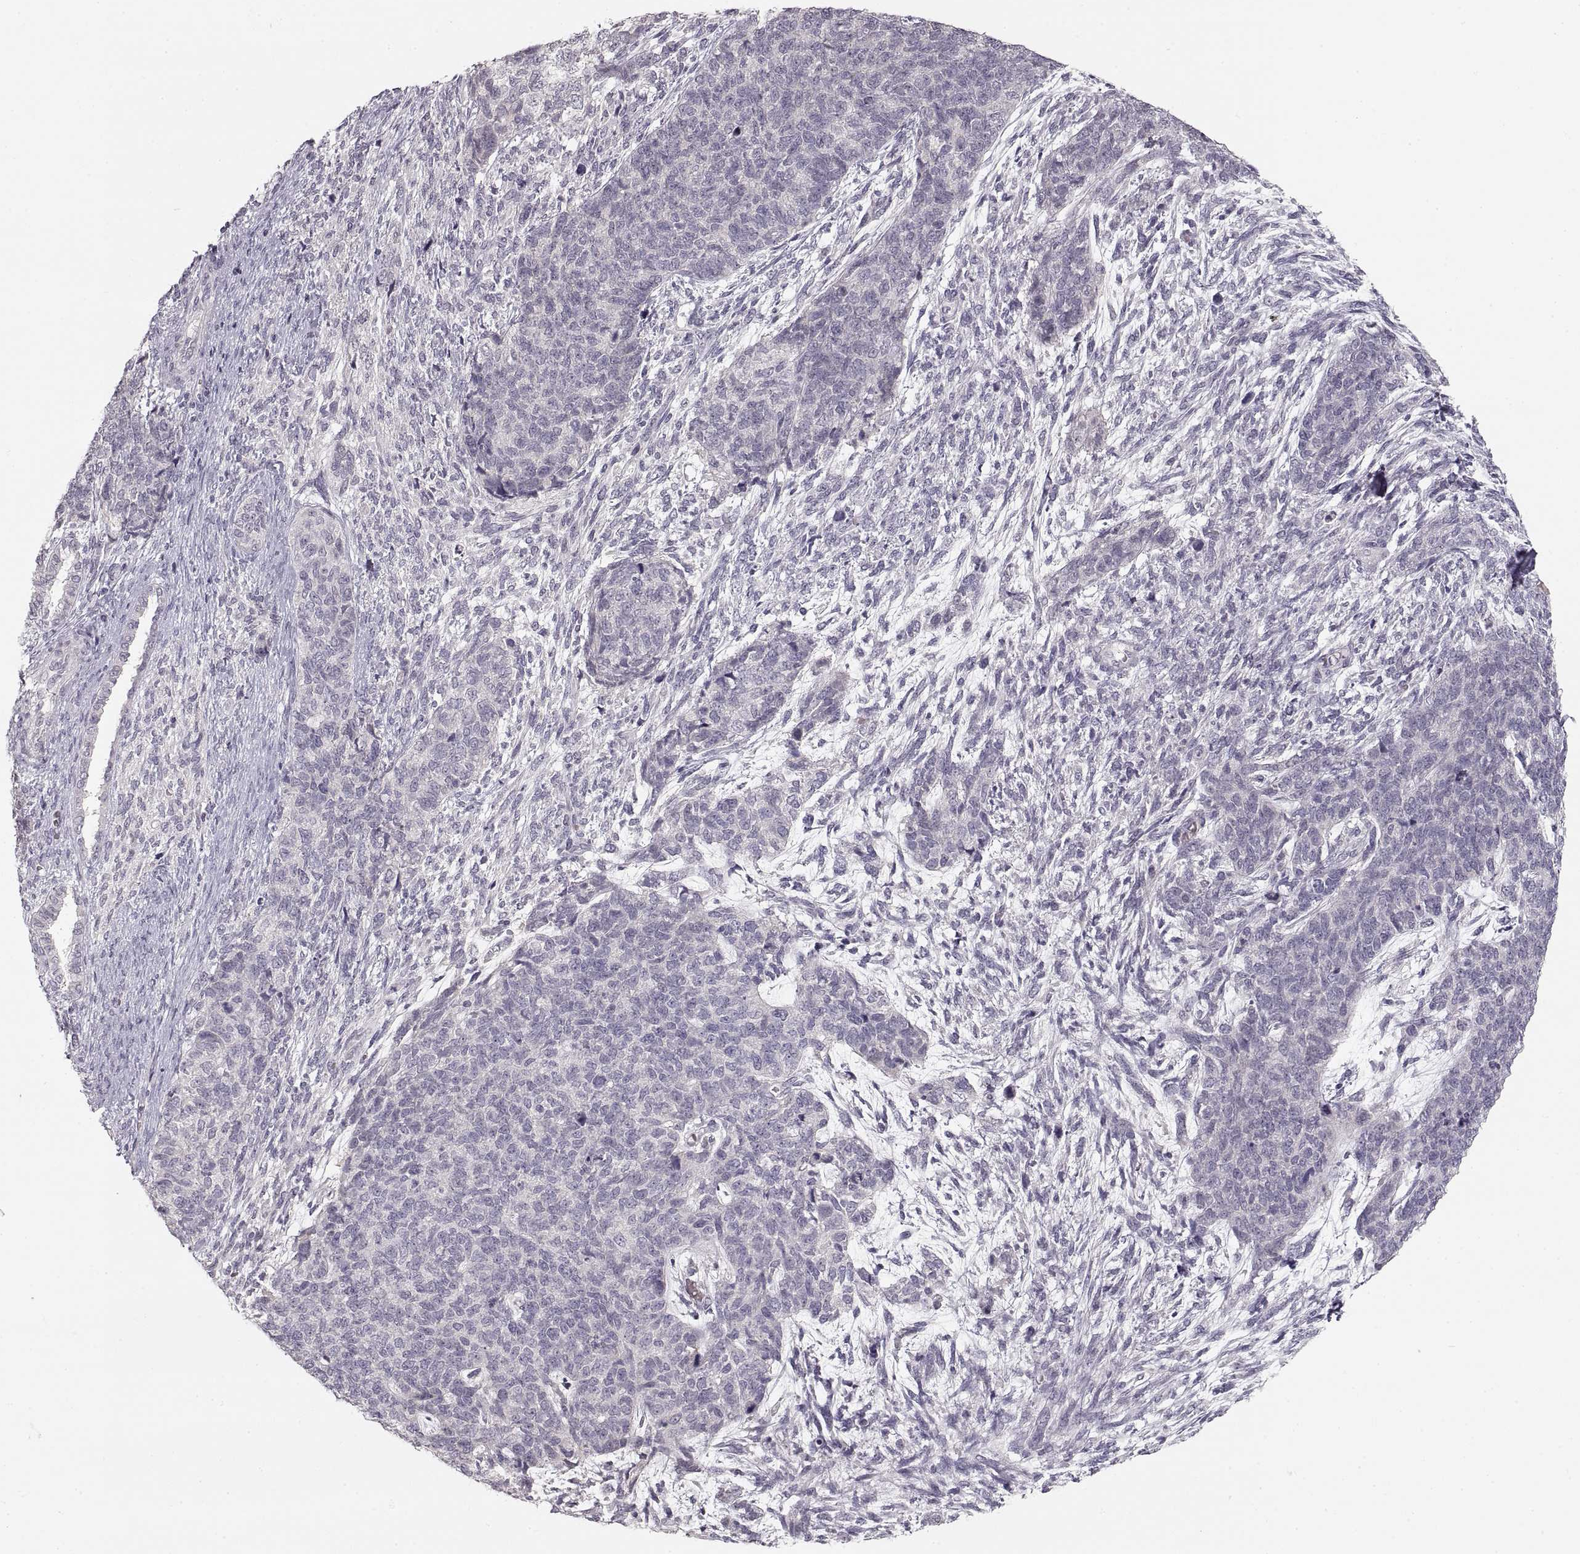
{"staining": {"intensity": "negative", "quantity": "none", "location": "none"}, "tissue": "cervical cancer", "cell_type": "Tumor cells", "image_type": "cancer", "snomed": [{"axis": "morphology", "description": "Squamous cell carcinoma, NOS"}, {"axis": "topography", "description": "Cervix"}], "caption": "The histopathology image exhibits no staining of tumor cells in squamous cell carcinoma (cervical).", "gene": "PCSK2", "patient": {"sex": "female", "age": 63}}